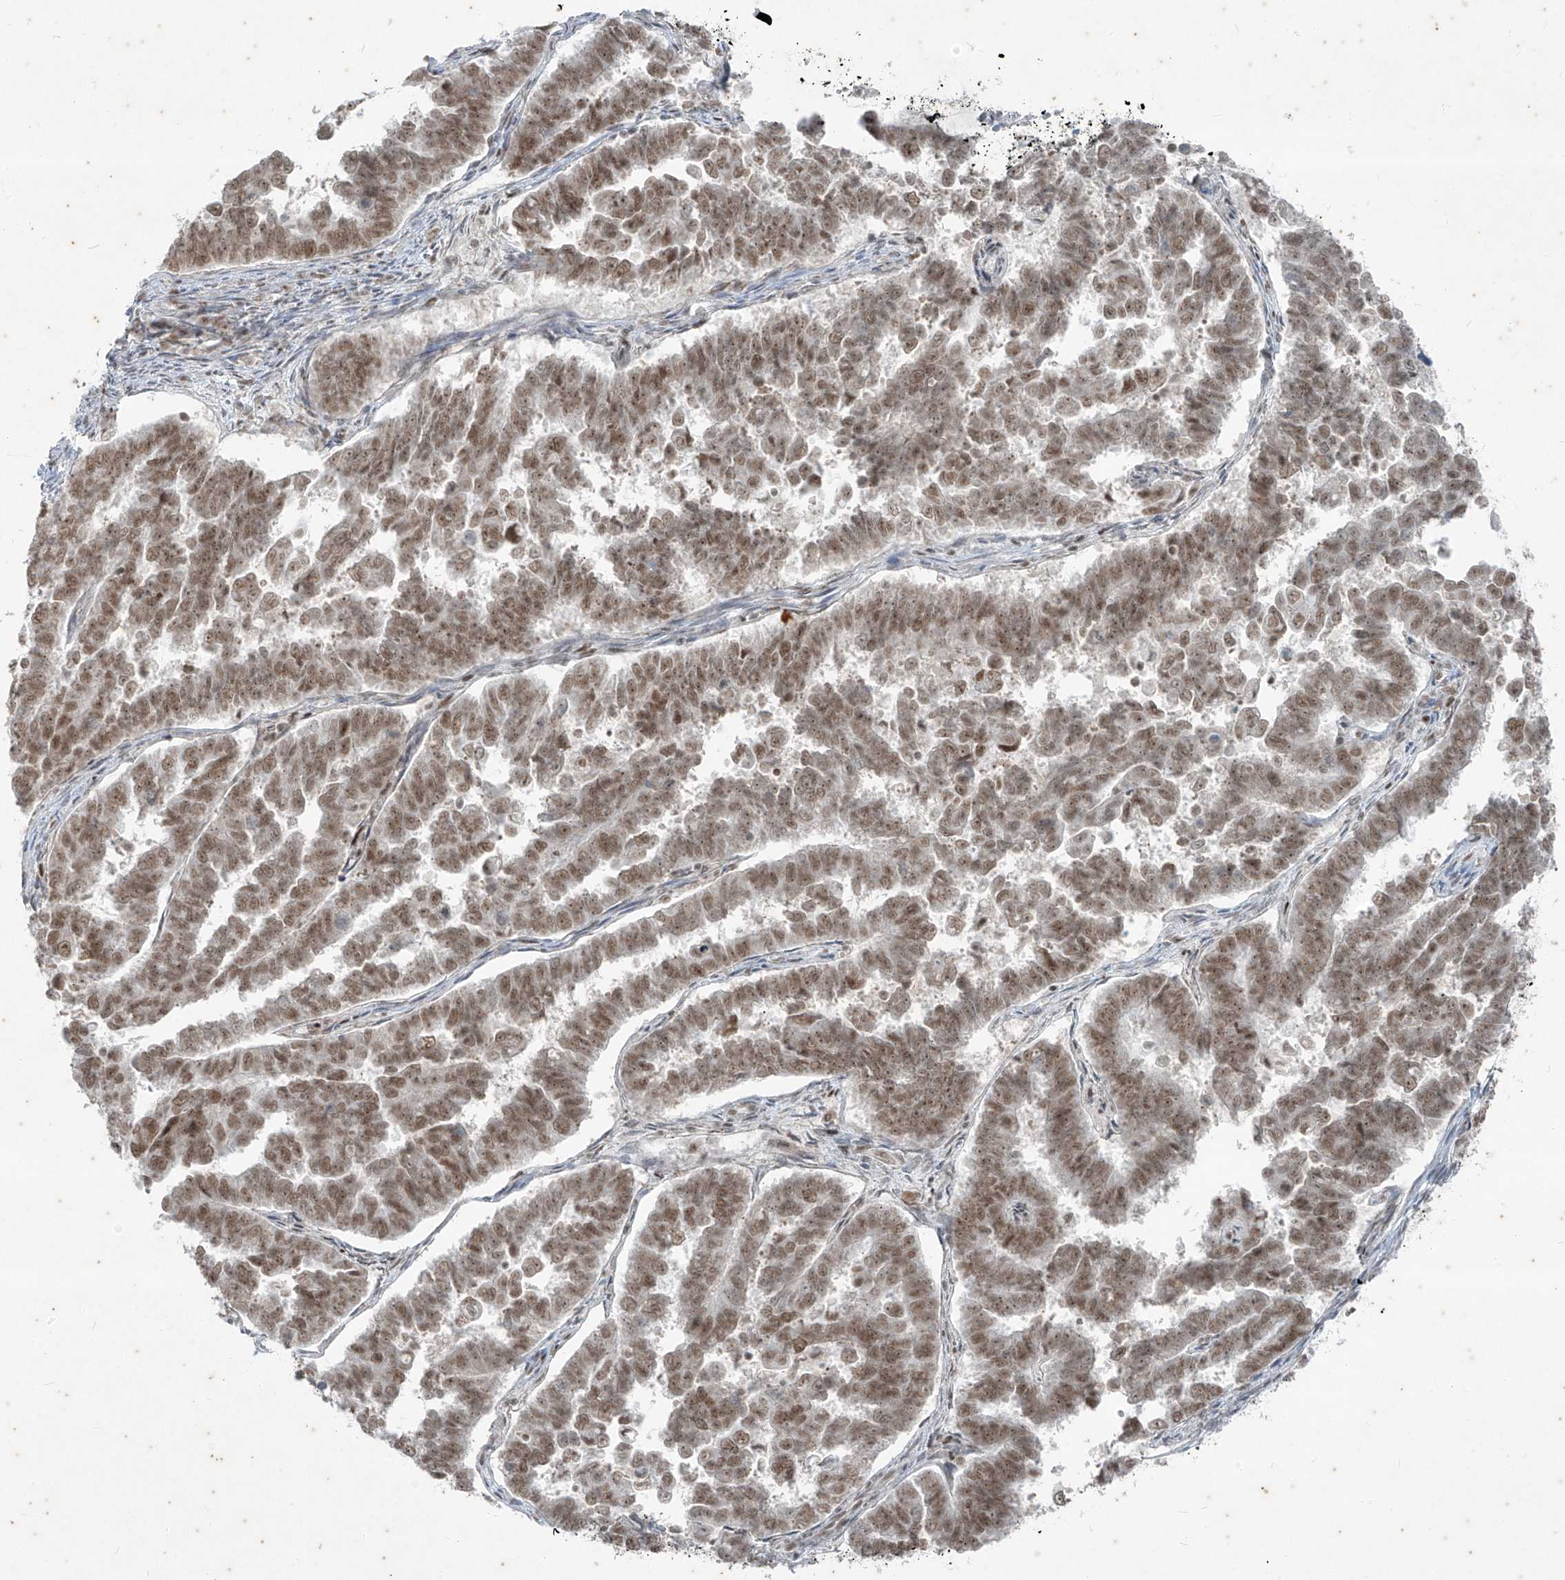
{"staining": {"intensity": "moderate", "quantity": ">75%", "location": "nuclear"}, "tissue": "endometrial cancer", "cell_type": "Tumor cells", "image_type": "cancer", "snomed": [{"axis": "morphology", "description": "Adenocarcinoma, NOS"}, {"axis": "topography", "description": "Endometrium"}], "caption": "Tumor cells reveal medium levels of moderate nuclear expression in about >75% of cells in human endometrial cancer (adenocarcinoma).", "gene": "ZNF354B", "patient": {"sex": "female", "age": 75}}